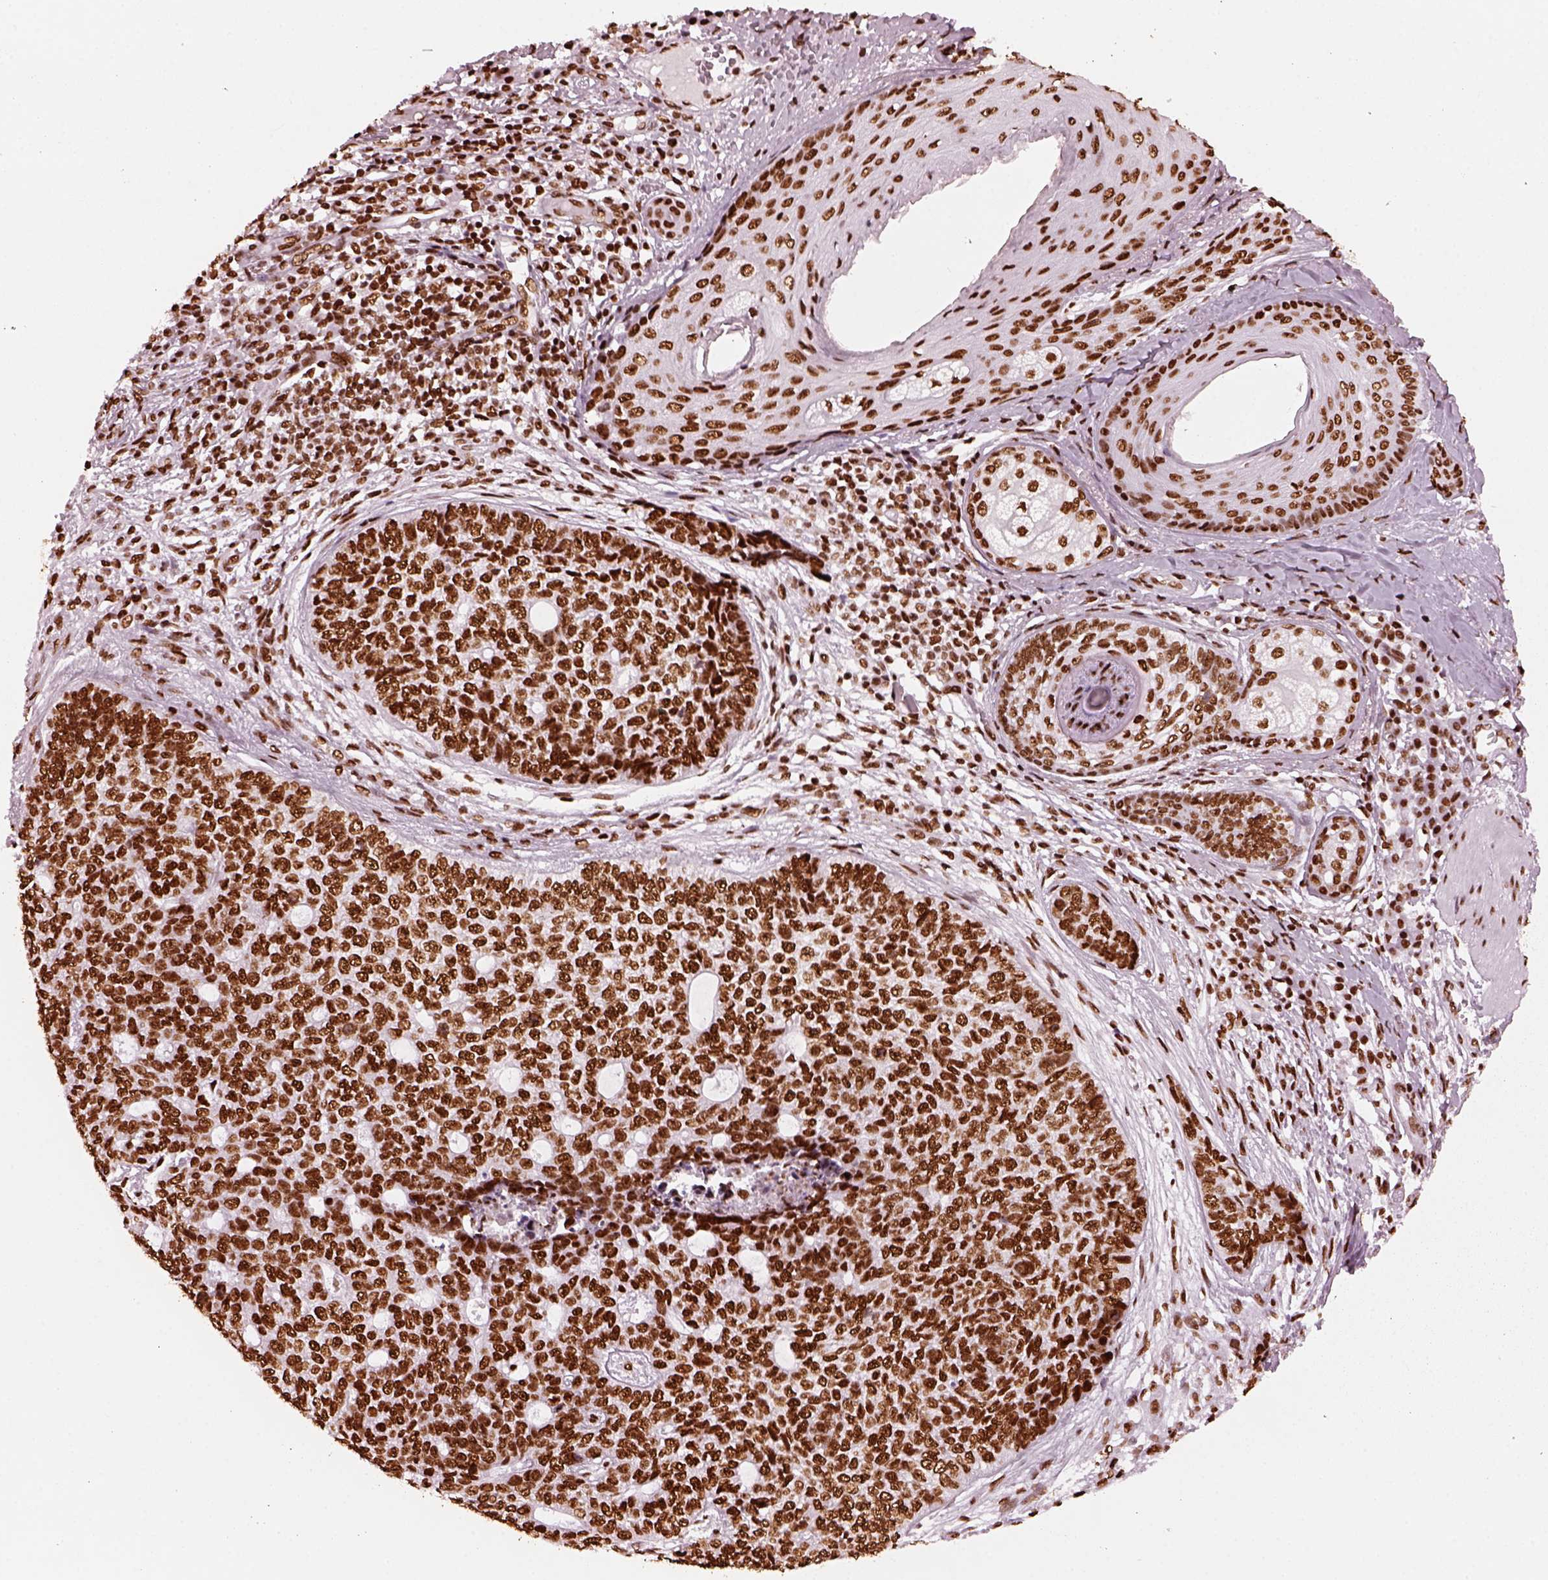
{"staining": {"intensity": "strong", "quantity": ">75%", "location": "nuclear"}, "tissue": "skin cancer", "cell_type": "Tumor cells", "image_type": "cancer", "snomed": [{"axis": "morphology", "description": "Basal cell carcinoma"}, {"axis": "topography", "description": "Skin"}], "caption": "IHC of basal cell carcinoma (skin) exhibits high levels of strong nuclear positivity in about >75% of tumor cells.", "gene": "CBFA2T3", "patient": {"sex": "female", "age": 69}}